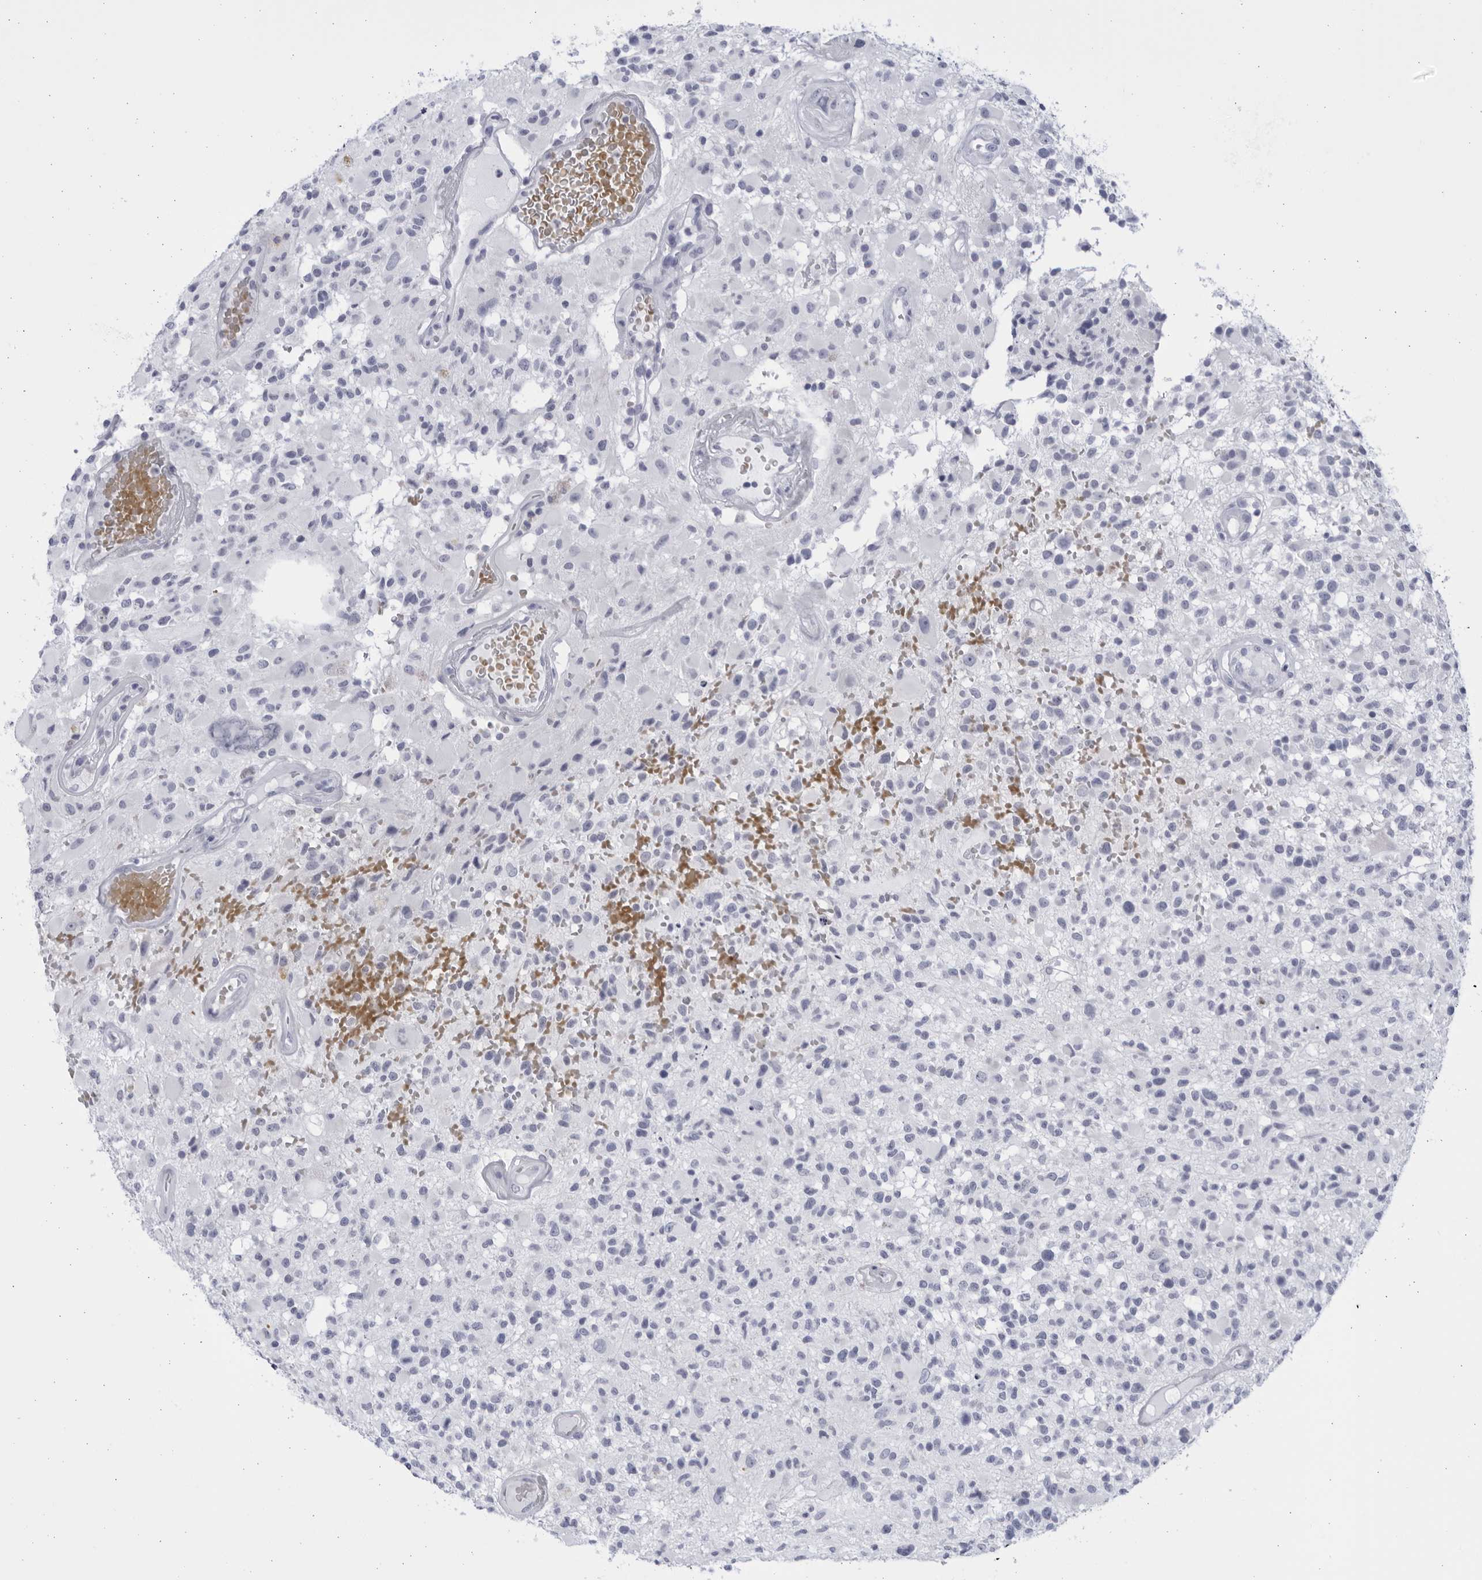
{"staining": {"intensity": "negative", "quantity": "none", "location": "none"}, "tissue": "glioma", "cell_type": "Tumor cells", "image_type": "cancer", "snomed": [{"axis": "morphology", "description": "Glioma, malignant, High grade"}, {"axis": "morphology", "description": "Glioblastoma, NOS"}, {"axis": "topography", "description": "Brain"}], "caption": "Tumor cells show no significant protein staining in glioma.", "gene": "CCDC181", "patient": {"sex": "male", "age": 60}}